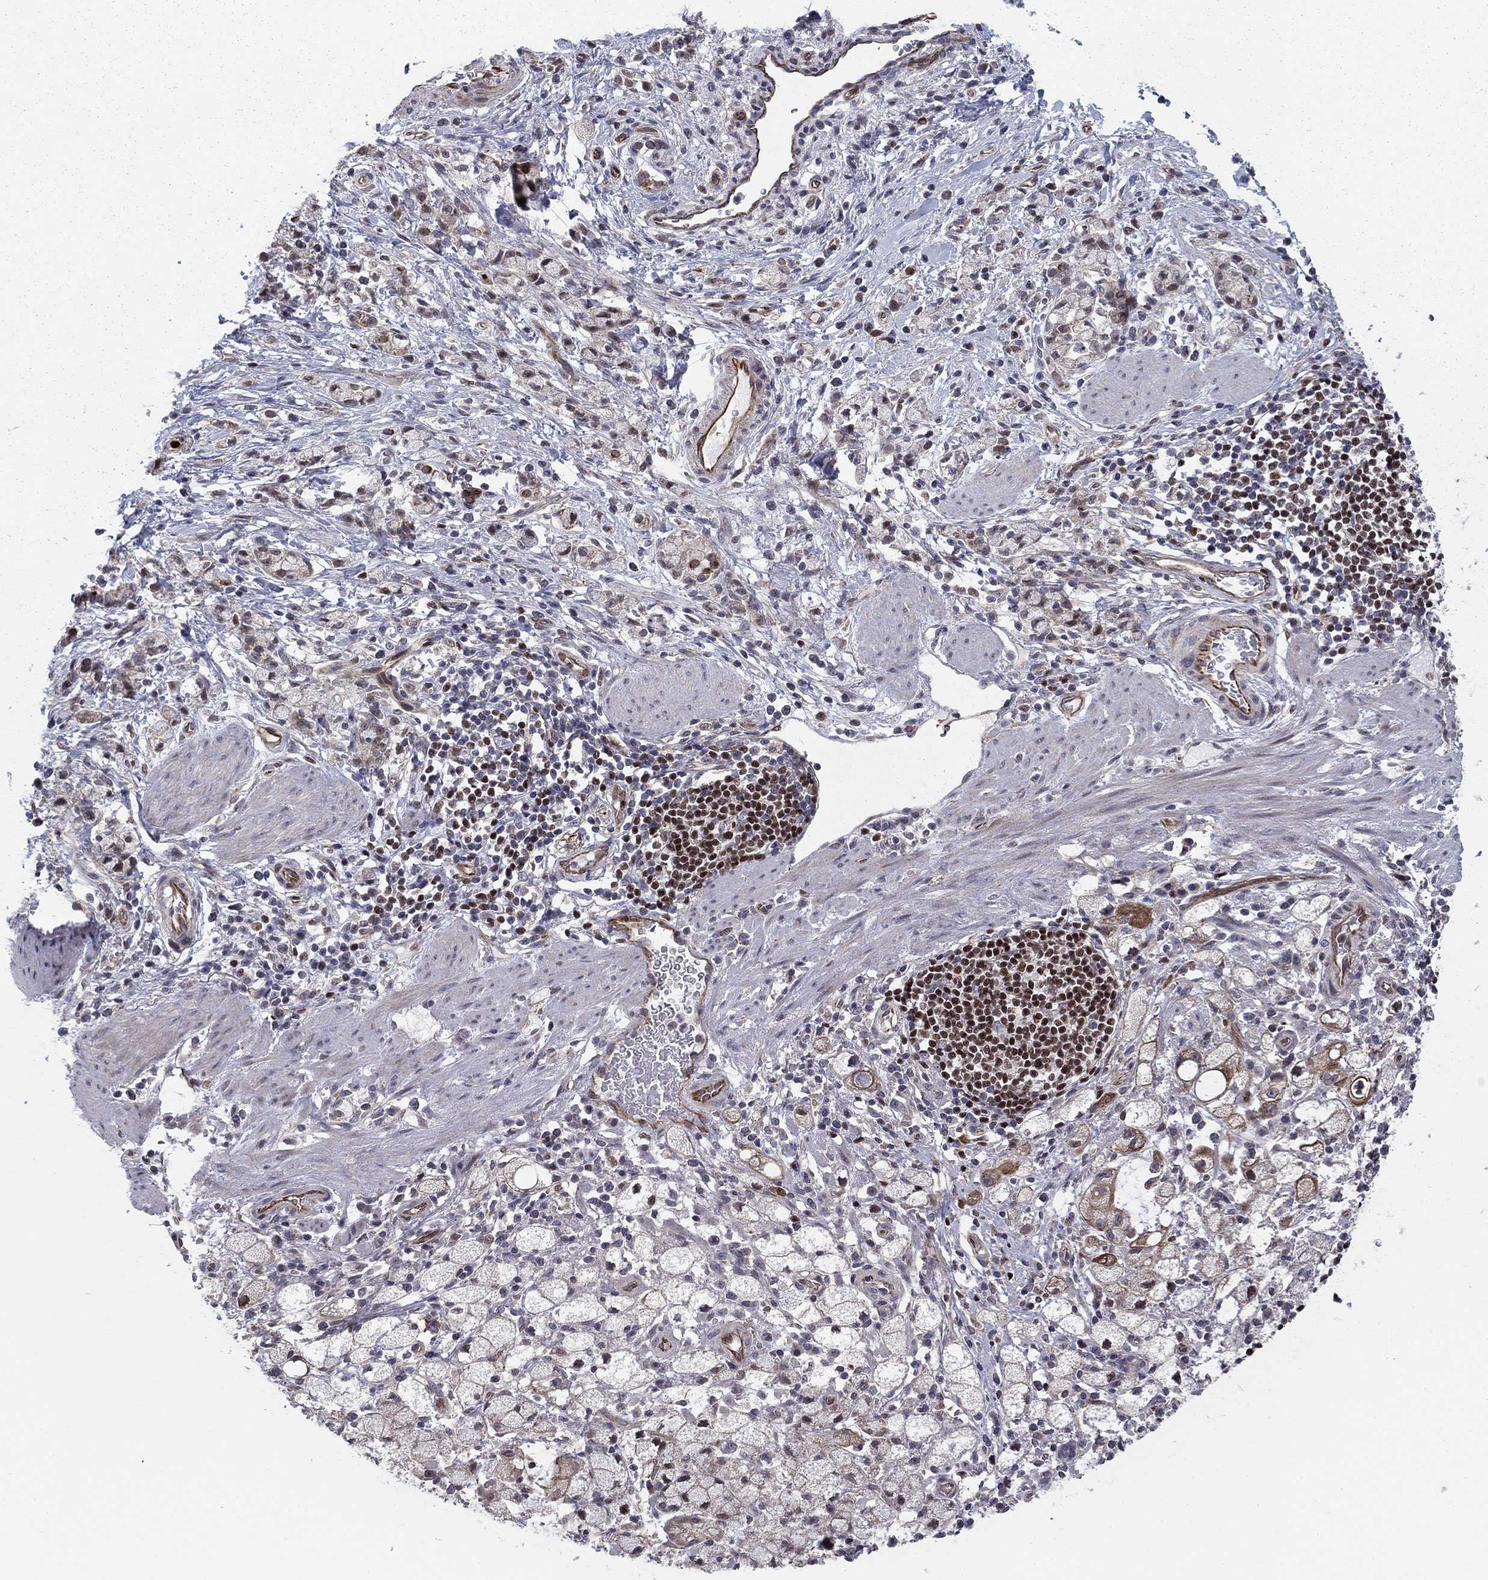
{"staining": {"intensity": "moderate", "quantity": "<25%", "location": "cytoplasmic/membranous"}, "tissue": "stomach cancer", "cell_type": "Tumor cells", "image_type": "cancer", "snomed": [{"axis": "morphology", "description": "Adenocarcinoma, NOS"}, {"axis": "topography", "description": "Stomach"}], "caption": "Adenocarcinoma (stomach) was stained to show a protein in brown. There is low levels of moderate cytoplasmic/membranous positivity in approximately <25% of tumor cells.", "gene": "BCL11A", "patient": {"sex": "male", "age": 58}}